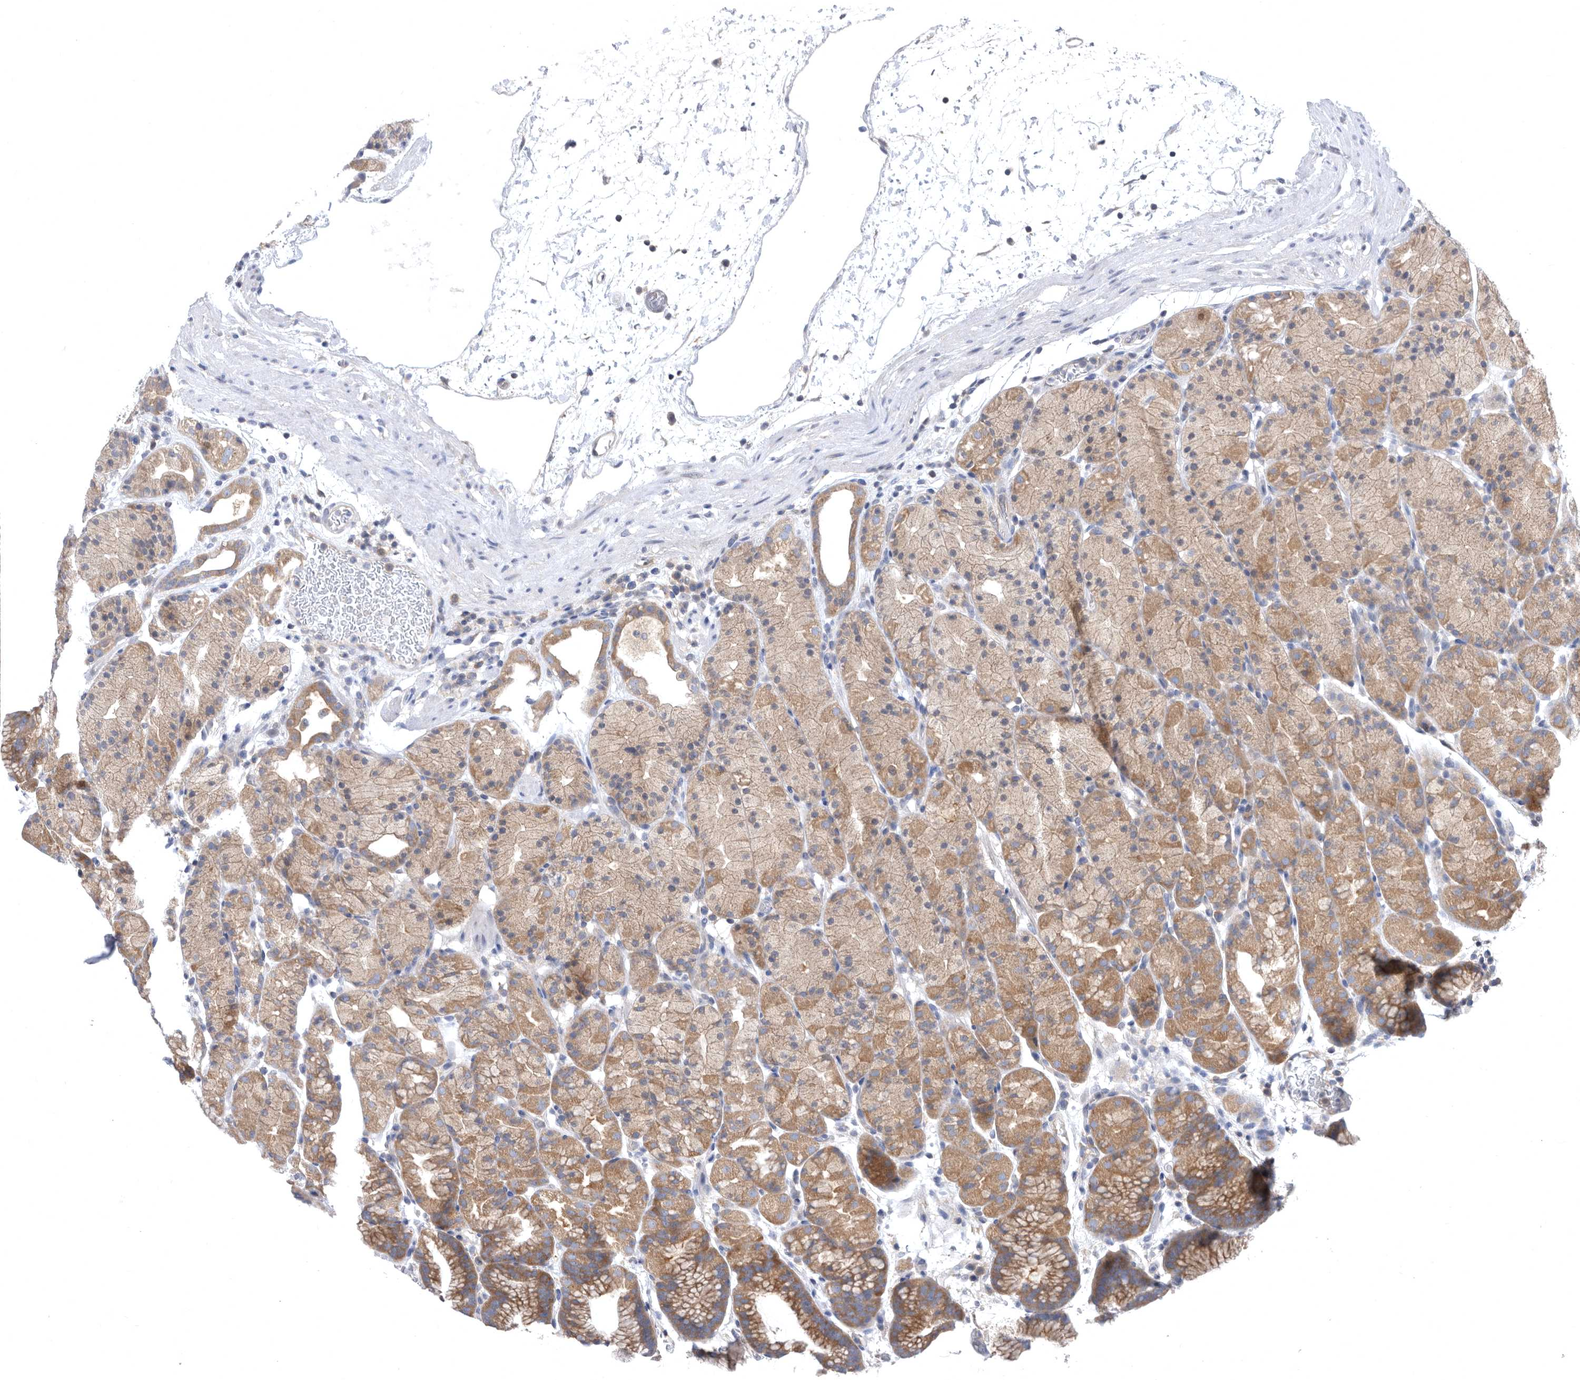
{"staining": {"intensity": "moderate", "quantity": "25%-75%", "location": "cytoplasmic/membranous"}, "tissue": "stomach", "cell_type": "Glandular cells", "image_type": "normal", "snomed": [{"axis": "morphology", "description": "Normal tissue, NOS"}, {"axis": "topography", "description": "Stomach, upper"}], "caption": "Immunohistochemical staining of normal human stomach exhibits 25%-75% levels of moderate cytoplasmic/membranous protein staining in about 25%-75% of glandular cells. The protein is shown in brown color, while the nuclei are stained blue.", "gene": "CCT4", "patient": {"sex": "male", "age": 48}}